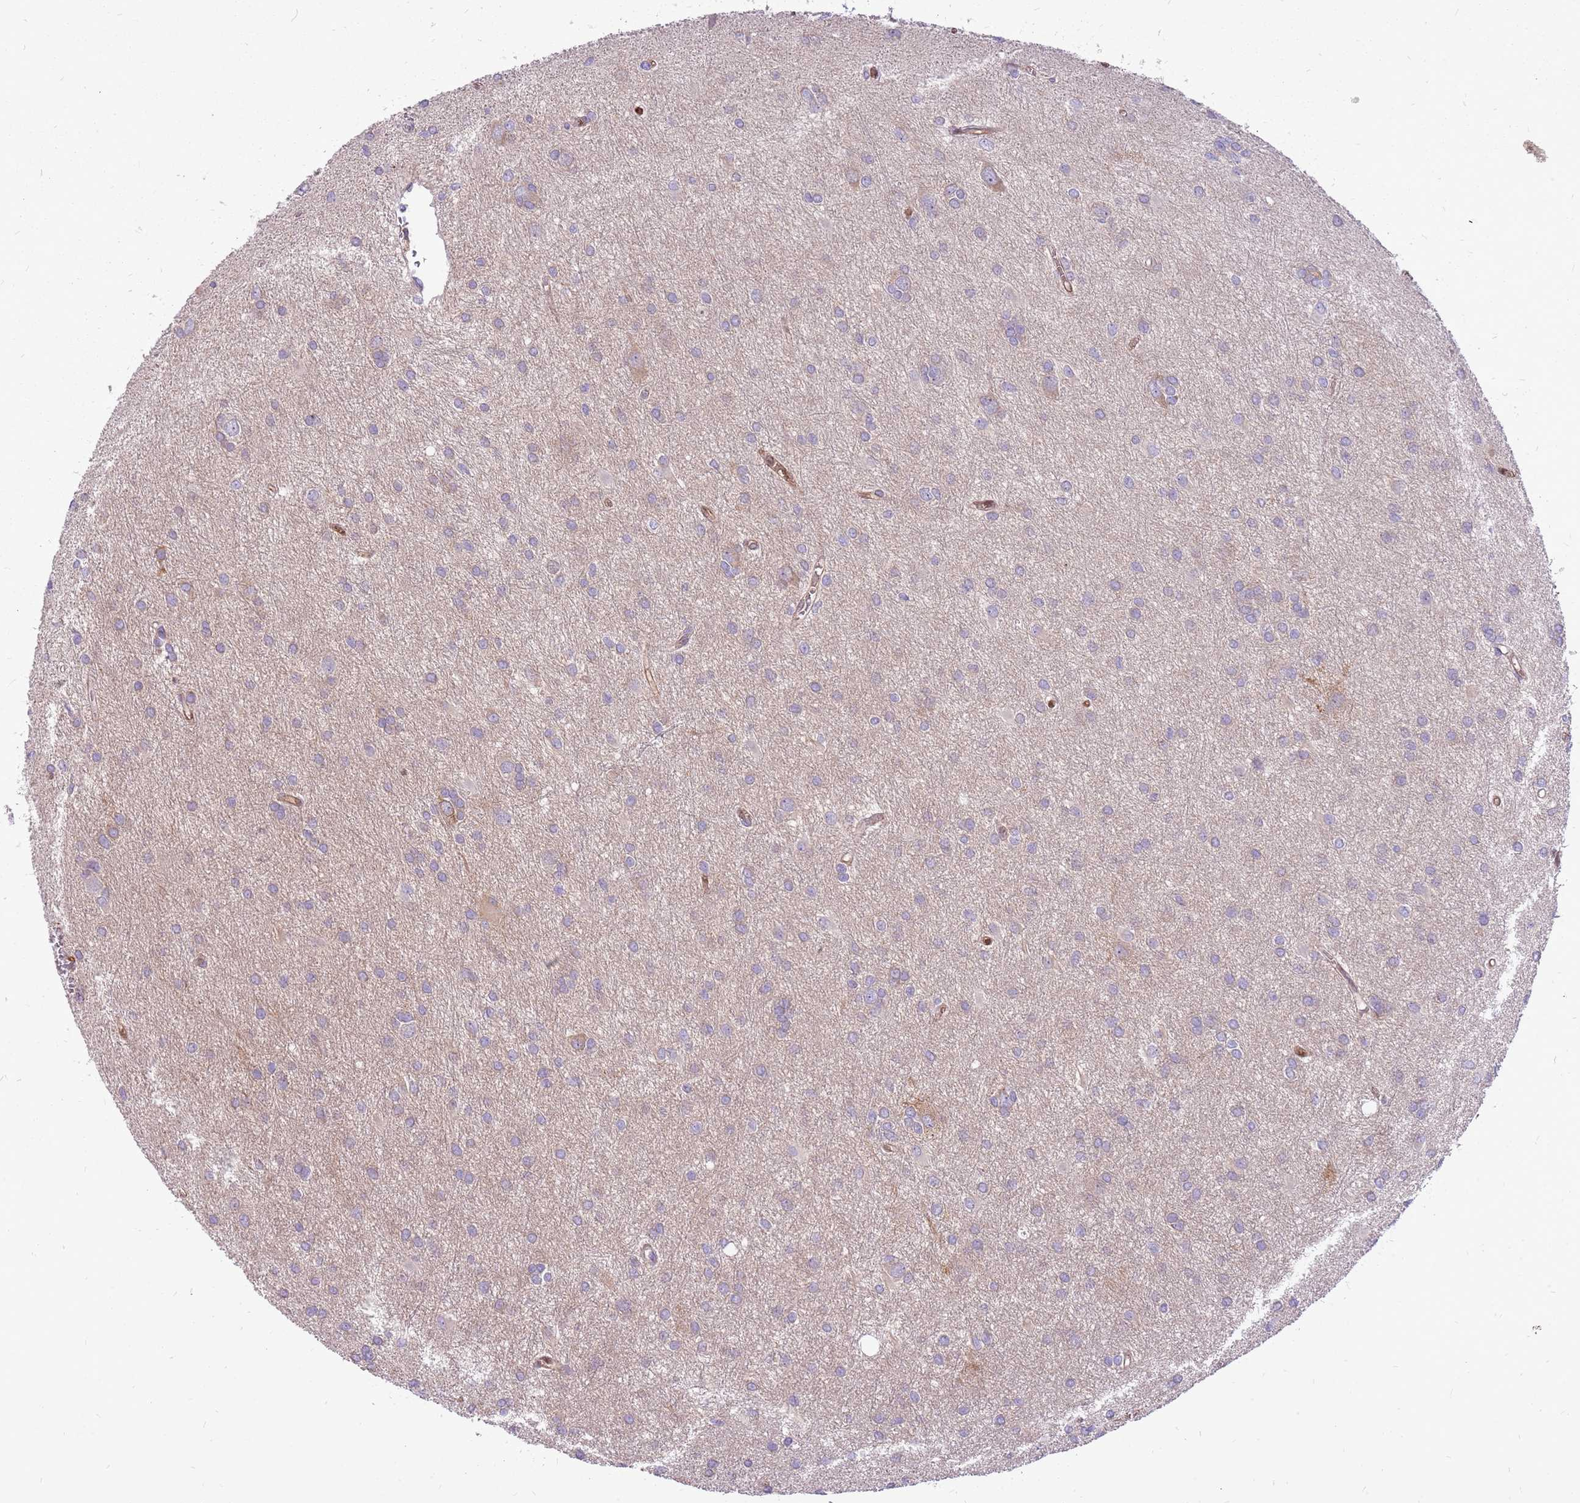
{"staining": {"intensity": "weak", "quantity": "<25%", "location": "cytoplasmic/membranous"}, "tissue": "glioma", "cell_type": "Tumor cells", "image_type": "cancer", "snomed": [{"axis": "morphology", "description": "Glioma, malignant, High grade"}, {"axis": "topography", "description": "Brain"}], "caption": "This is an immunohistochemistry image of malignant high-grade glioma. There is no expression in tumor cells.", "gene": "WDR90", "patient": {"sex": "female", "age": 50}}